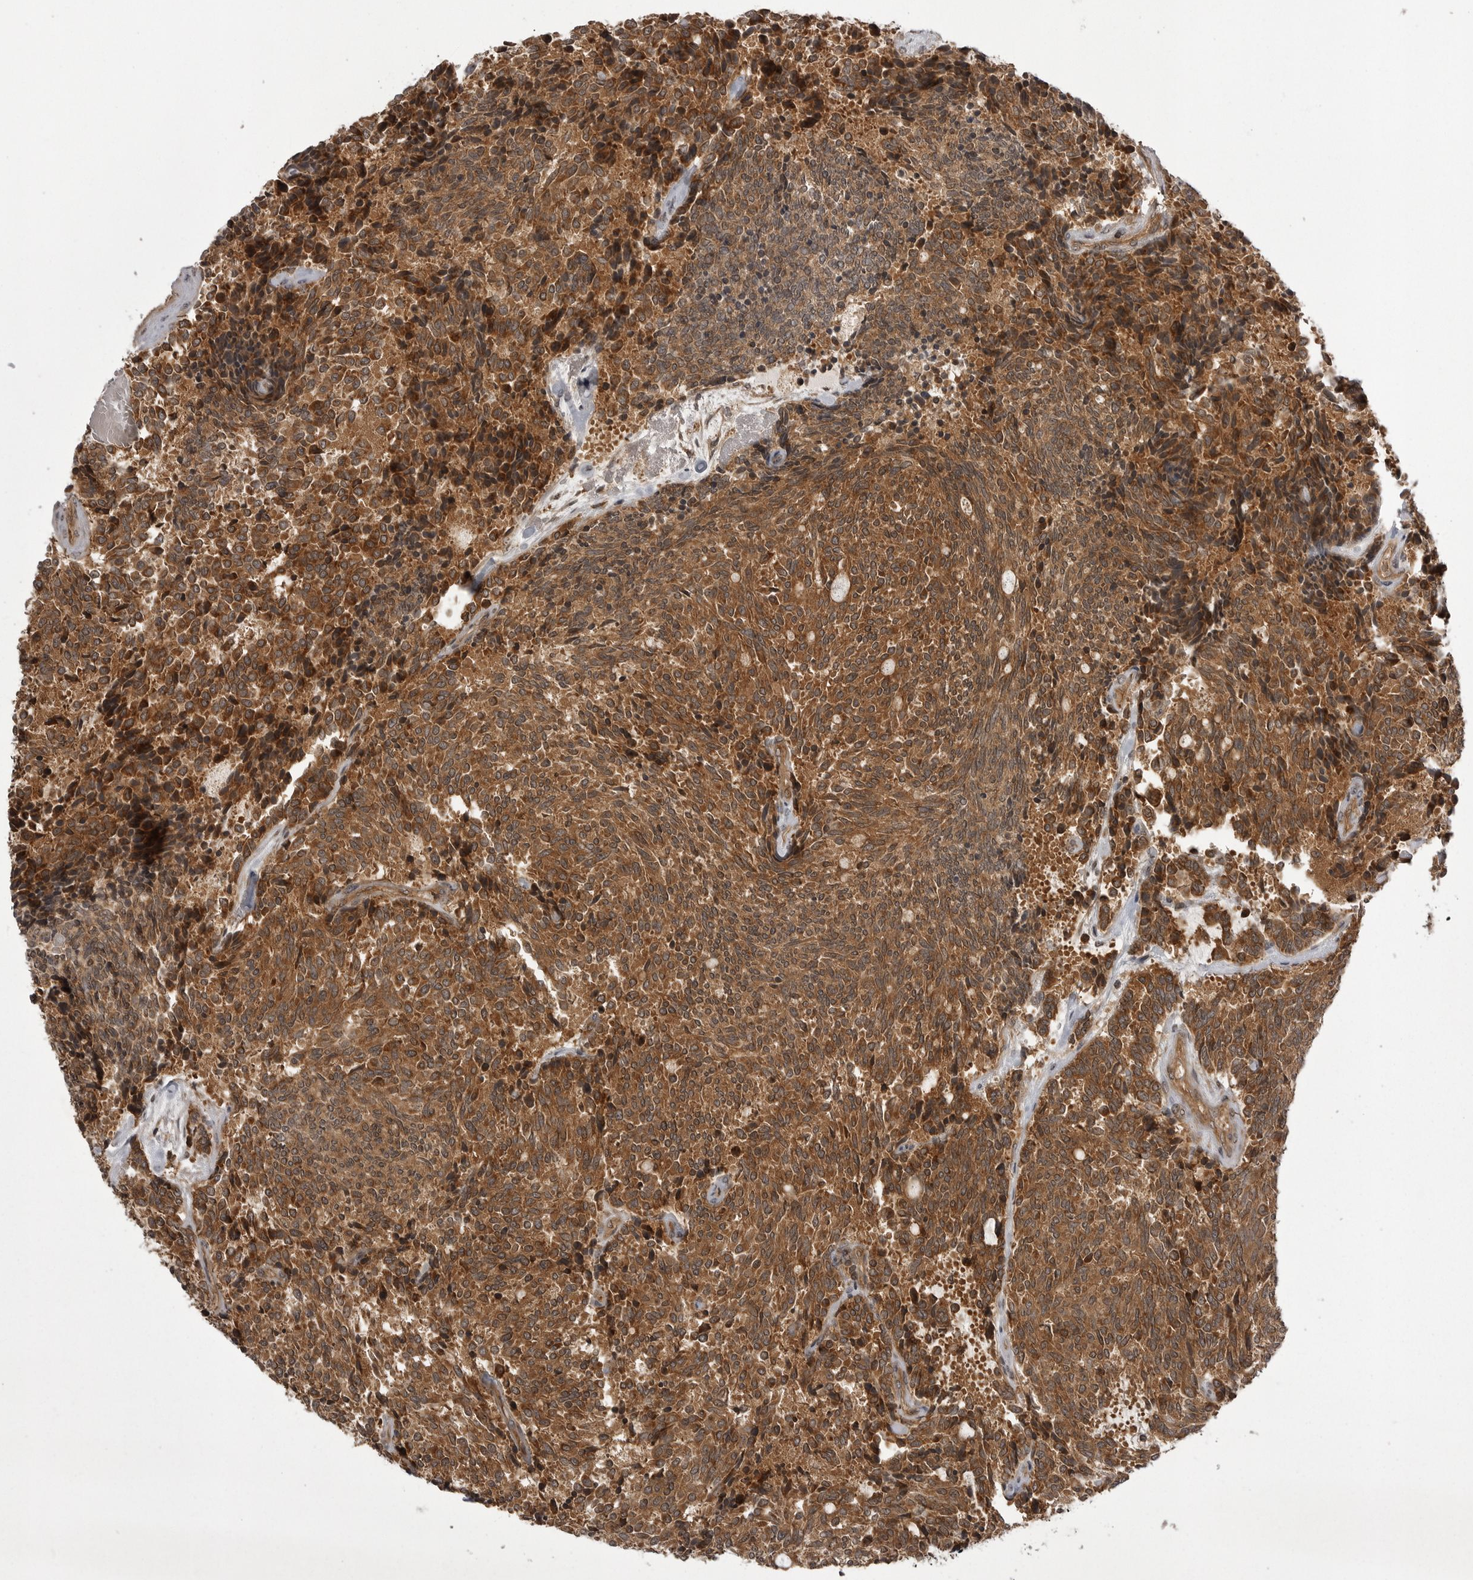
{"staining": {"intensity": "moderate", "quantity": ">75%", "location": "cytoplasmic/membranous"}, "tissue": "carcinoid", "cell_type": "Tumor cells", "image_type": "cancer", "snomed": [{"axis": "morphology", "description": "Carcinoid, malignant, NOS"}, {"axis": "topography", "description": "Pancreas"}], "caption": "The micrograph demonstrates immunohistochemical staining of carcinoid (malignant). There is moderate cytoplasmic/membranous positivity is appreciated in approximately >75% of tumor cells. (Stains: DAB (3,3'-diaminobenzidine) in brown, nuclei in blue, Microscopy: brightfield microscopy at high magnification).", "gene": "STK24", "patient": {"sex": "female", "age": 54}}